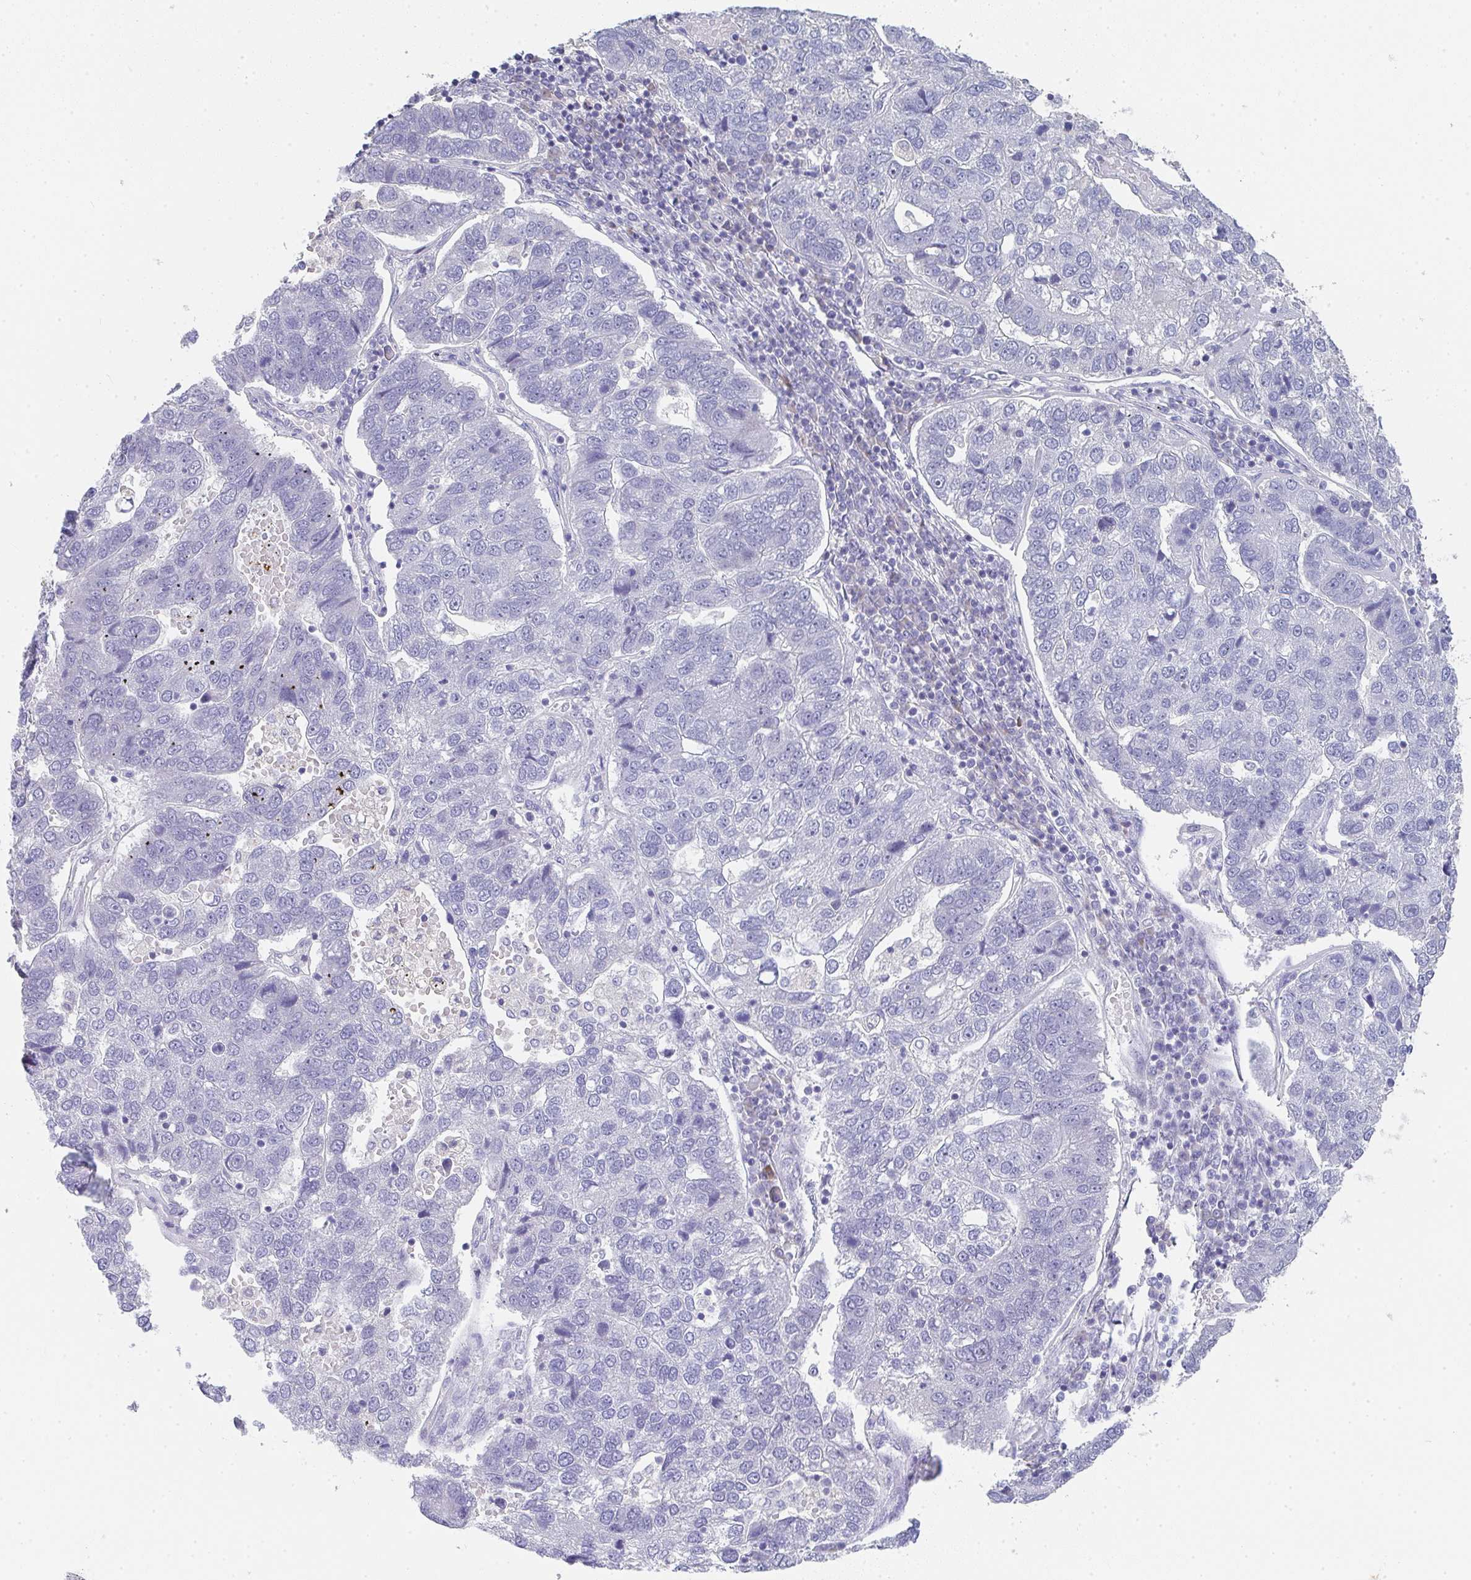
{"staining": {"intensity": "negative", "quantity": "none", "location": "none"}, "tissue": "pancreatic cancer", "cell_type": "Tumor cells", "image_type": "cancer", "snomed": [{"axis": "morphology", "description": "Adenocarcinoma, NOS"}, {"axis": "topography", "description": "Pancreas"}], "caption": "Histopathology image shows no significant protein positivity in tumor cells of pancreatic cancer.", "gene": "NOXRED1", "patient": {"sex": "female", "age": 61}}